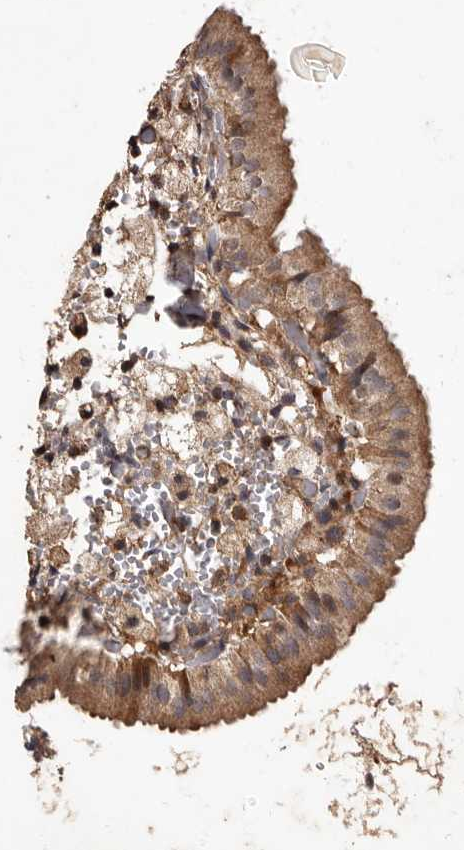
{"staining": {"intensity": "moderate", "quantity": ">75%", "location": "cytoplasmic/membranous"}, "tissue": "gallbladder", "cell_type": "Glandular cells", "image_type": "normal", "snomed": [{"axis": "morphology", "description": "Normal tissue, NOS"}, {"axis": "topography", "description": "Gallbladder"}], "caption": "Immunohistochemical staining of unremarkable human gallbladder exhibits medium levels of moderate cytoplasmic/membranous positivity in about >75% of glandular cells.", "gene": "MKRN3", "patient": {"sex": "male", "age": 54}}